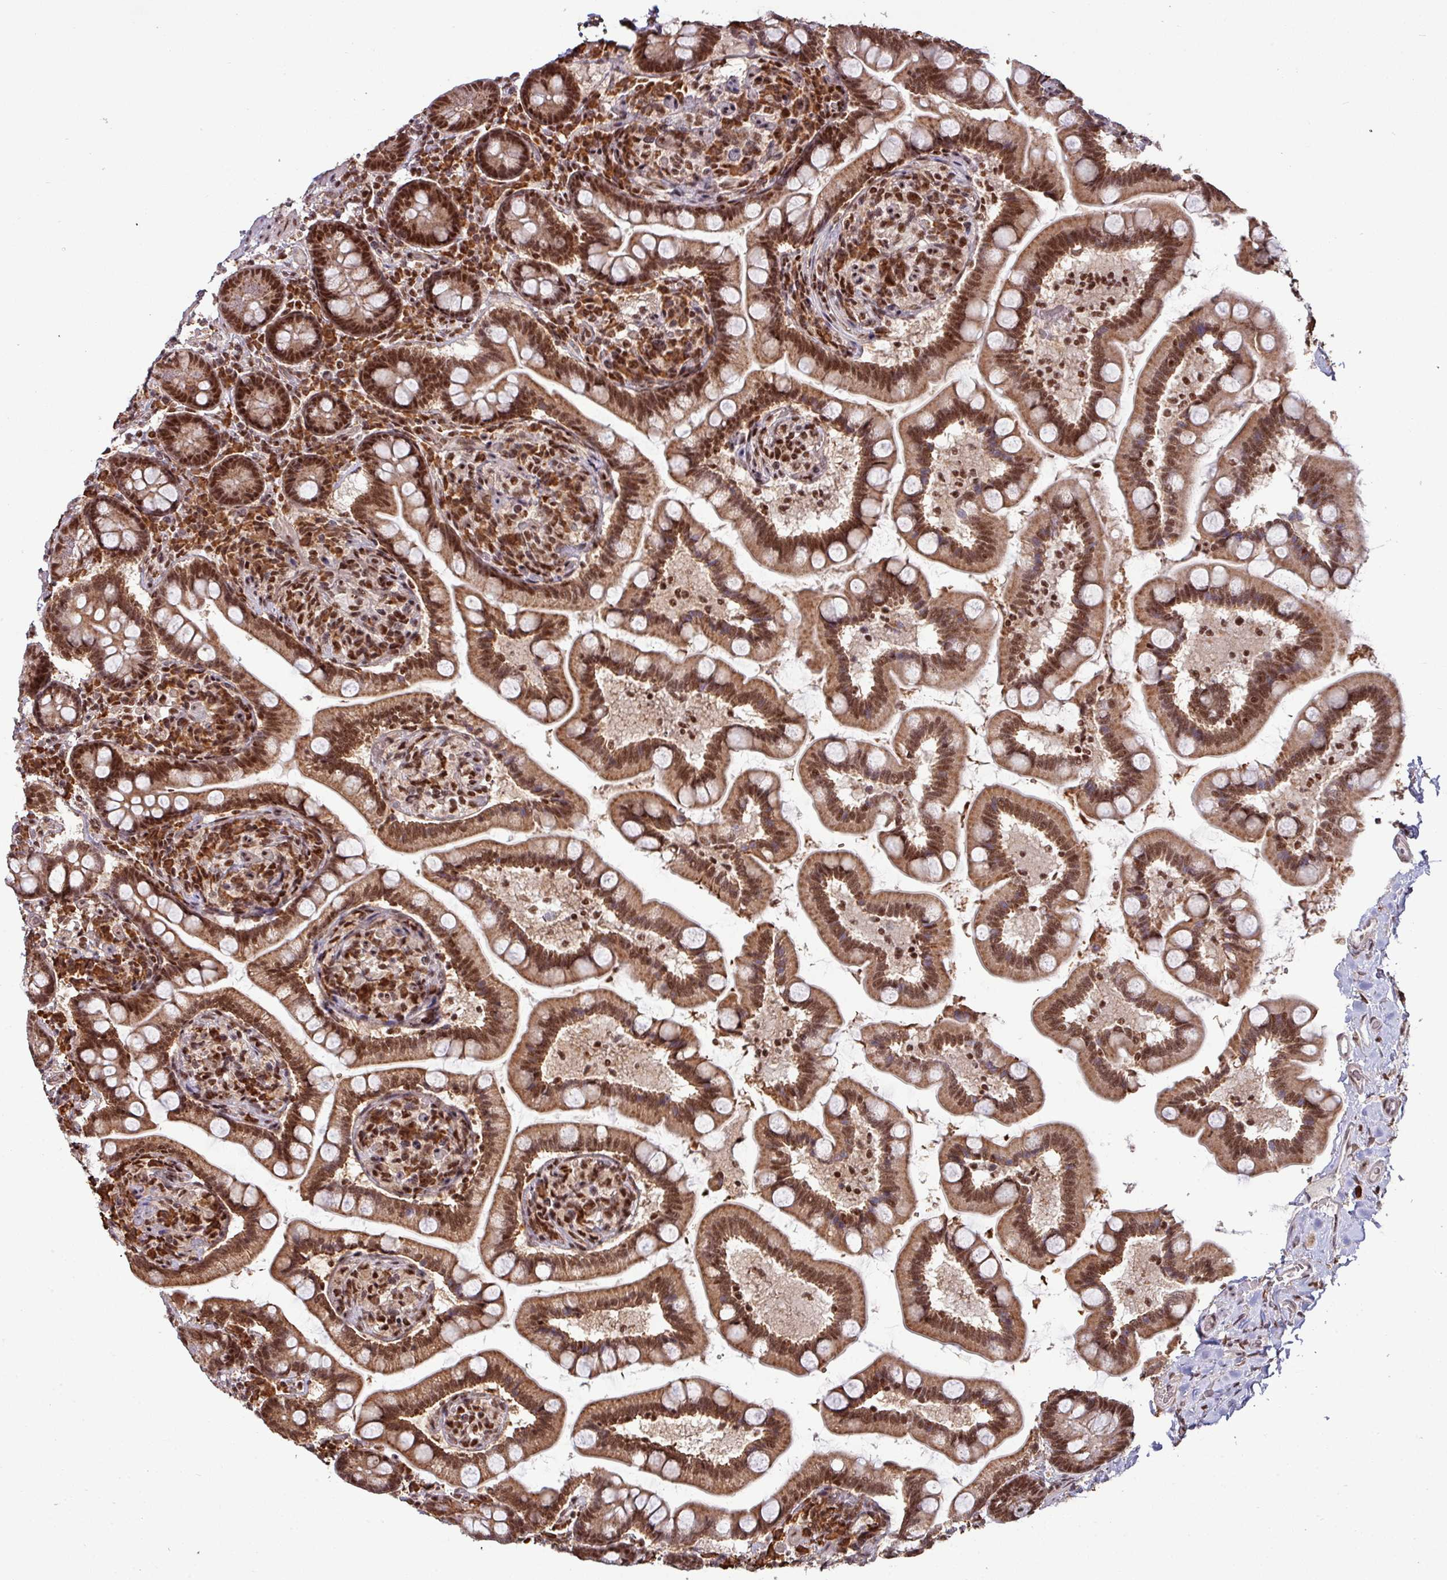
{"staining": {"intensity": "strong", "quantity": ">75%", "location": "cytoplasmic/membranous,nuclear"}, "tissue": "small intestine", "cell_type": "Glandular cells", "image_type": "normal", "snomed": [{"axis": "morphology", "description": "Normal tissue, NOS"}, {"axis": "topography", "description": "Small intestine"}], "caption": "Immunohistochemical staining of benign human small intestine reveals high levels of strong cytoplasmic/membranous,nuclear staining in about >75% of glandular cells.", "gene": "PHF23", "patient": {"sex": "female", "age": 64}}